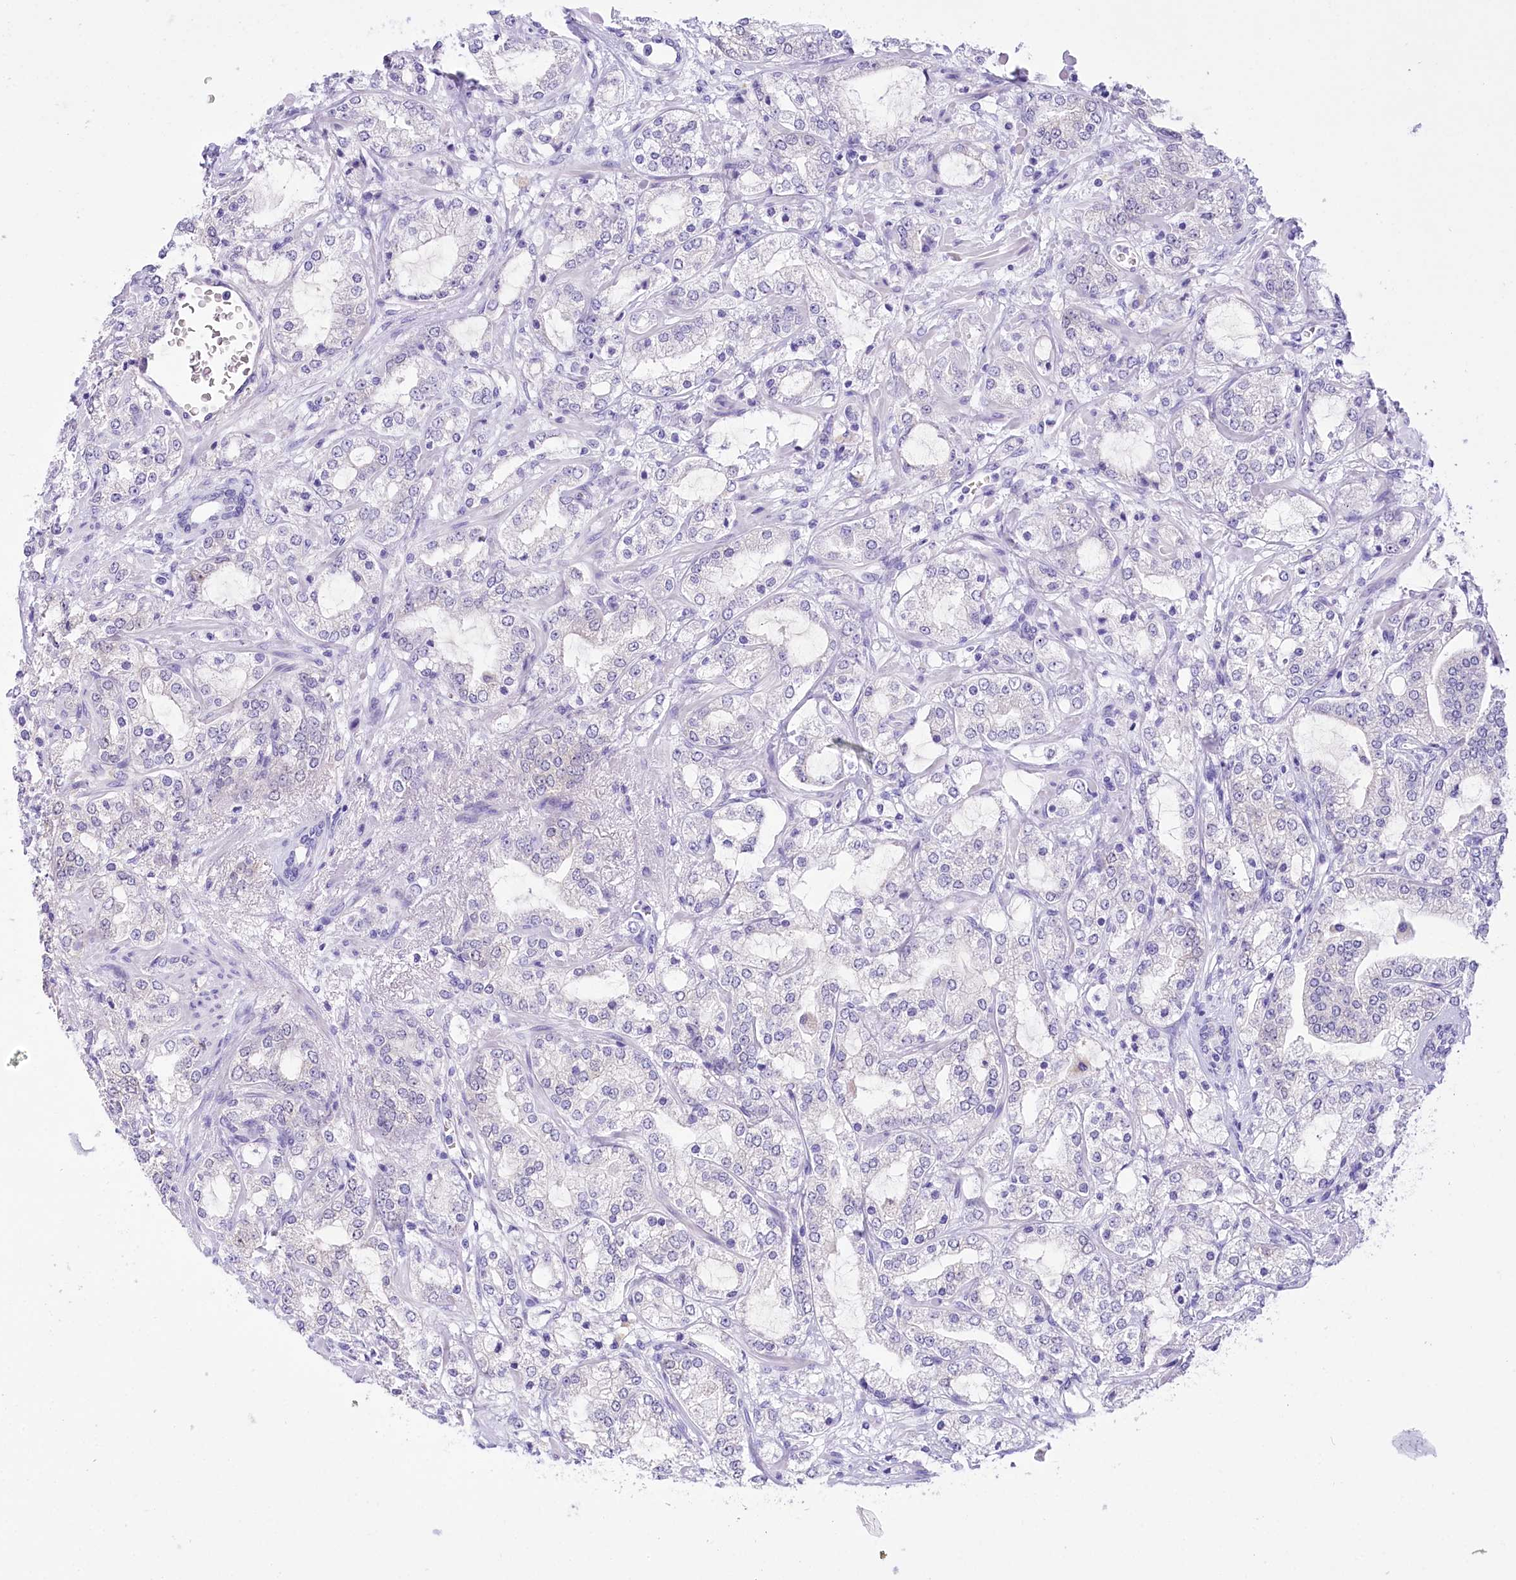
{"staining": {"intensity": "negative", "quantity": "none", "location": "none"}, "tissue": "prostate cancer", "cell_type": "Tumor cells", "image_type": "cancer", "snomed": [{"axis": "morphology", "description": "Adenocarcinoma, High grade"}, {"axis": "topography", "description": "Prostate"}], "caption": "High power microscopy image of an IHC image of prostate cancer, revealing no significant staining in tumor cells.", "gene": "PBLD", "patient": {"sex": "male", "age": 64}}